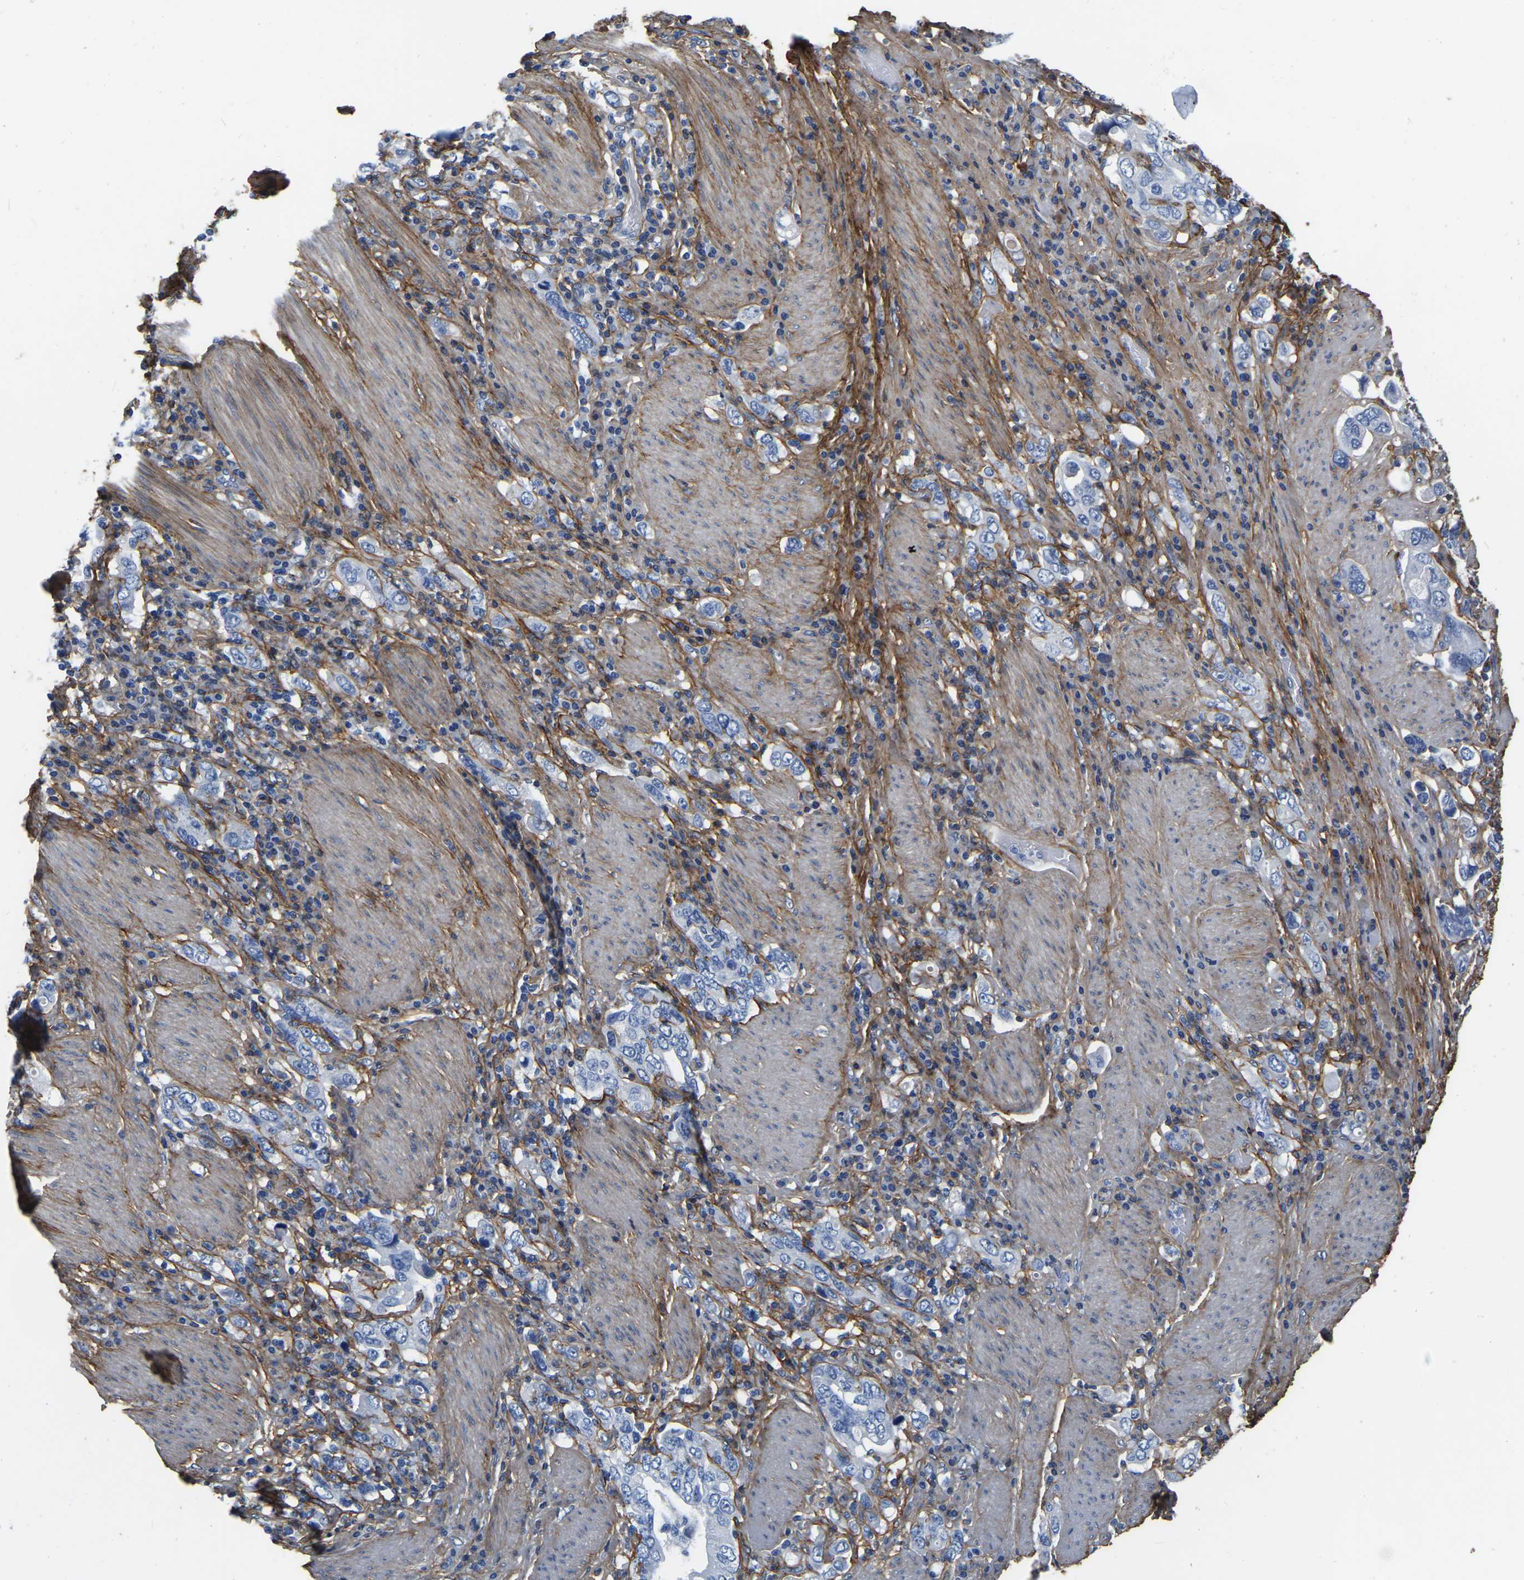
{"staining": {"intensity": "negative", "quantity": "none", "location": "none"}, "tissue": "stomach cancer", "cell_type": "Tumor cells", "image_type": "cancer", "snomed": [{"axis": "morphology", "description": "Adenocarcinoma, NOS"}, {"axis": "topography", "description": "Stomach, upper"}], "caption": "DAB (3,3'-diaminobenzidine) immunohistochemical staining of stomach adenocarcinoma shows no significant staining in tumor cells. Nuclei are stained in blue.", "gene": "COL6A1", "patient": {"sex": "male", "age": 62}}